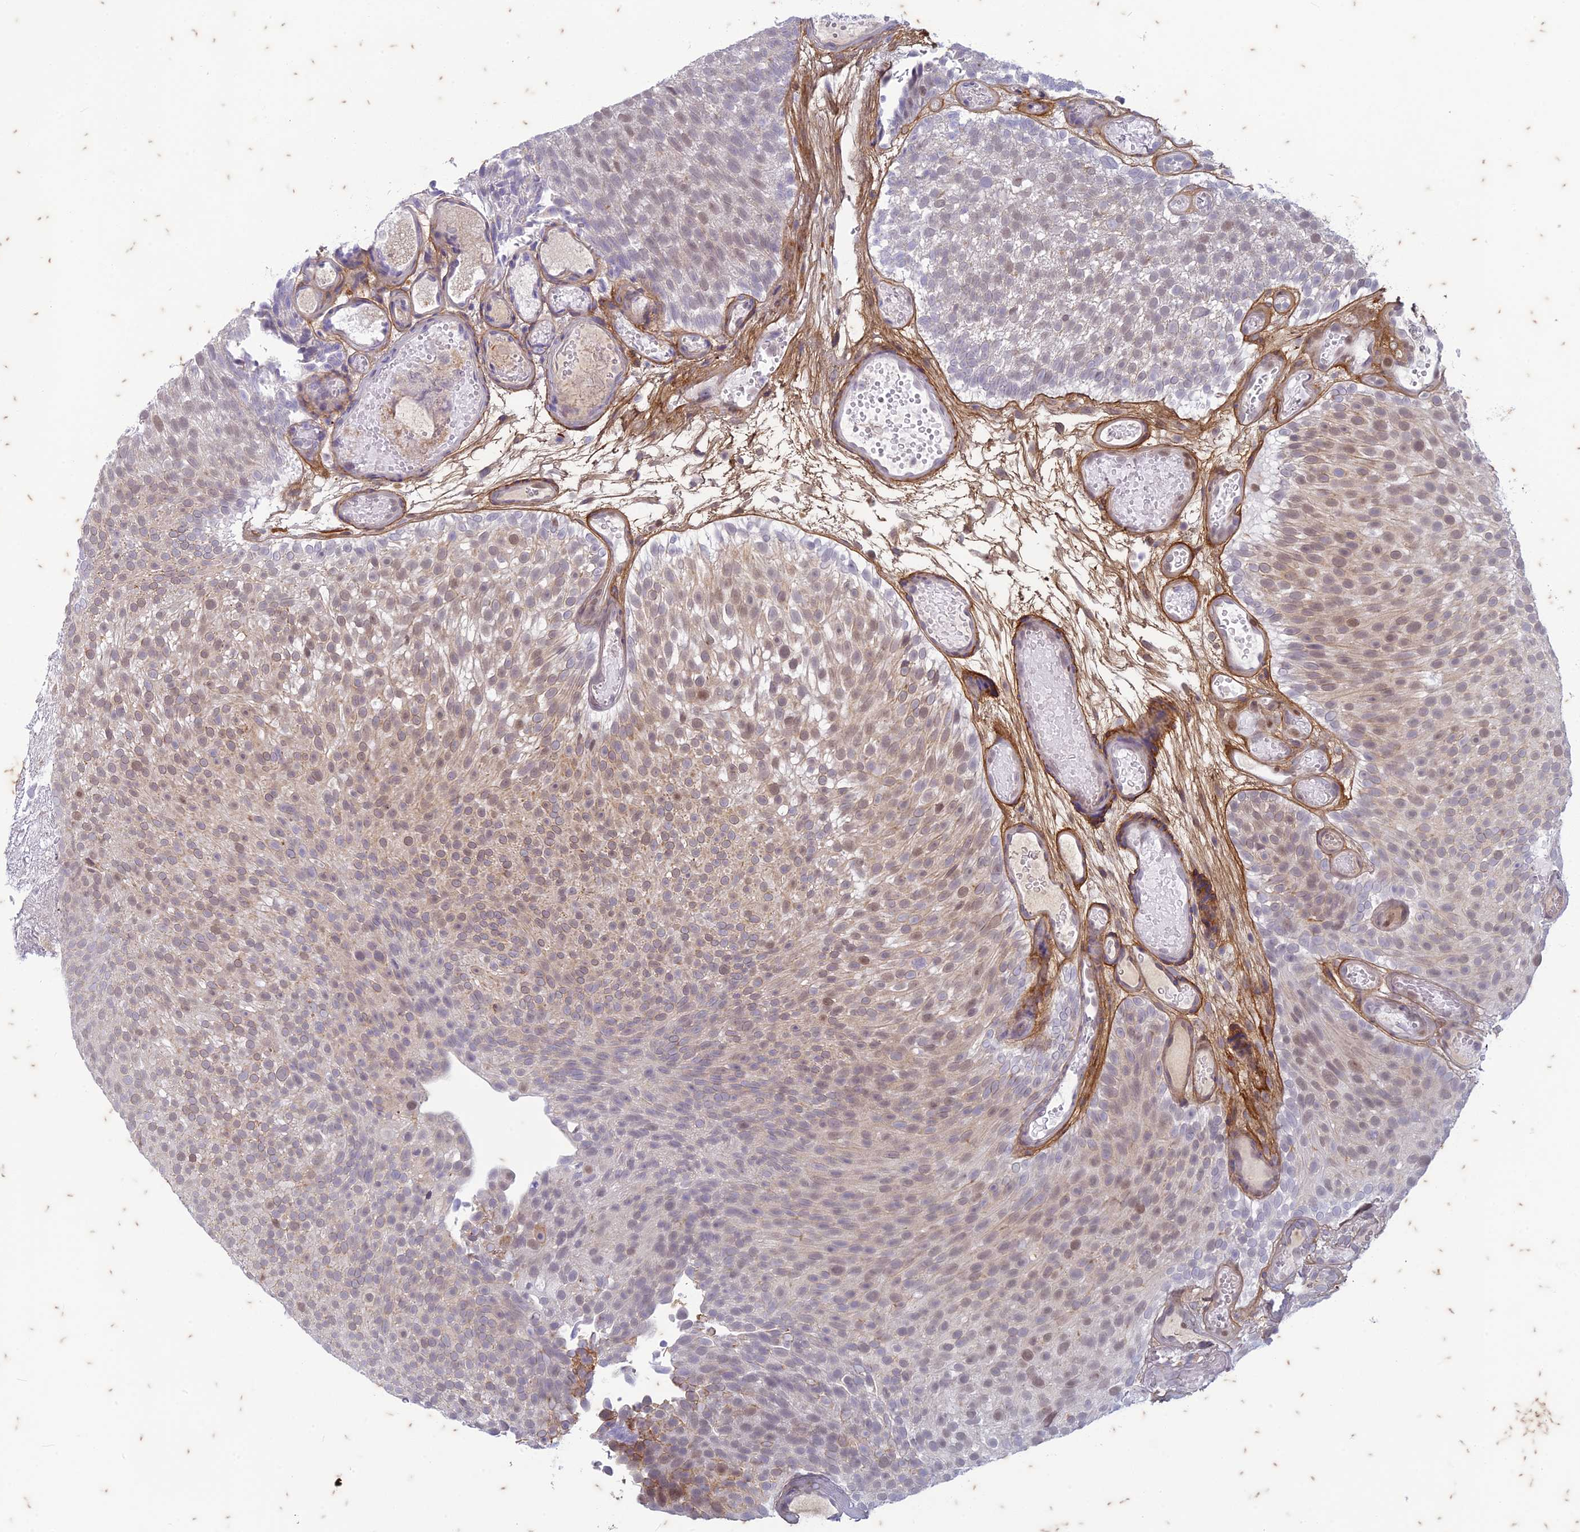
{"staining": {"intensity": "moderate", "quantity": ">75%", "location": "nuclear"}, "tissue": "urothelial cancer", "cell_type": "Tumor cells", "image_type": "cancer", "snomed": [{"axis": "morphology", "description": "Urothelial carcinoma, Low grade"}, {"axis": "topography", "description": "Urinary bladder"}], "caption": "Tumor cells reveal medium levels of moderate nuclear expression in about >75% of cells in human low-grade urothelial carcinoma. (DAB (3,3'-diaminobenzidine) = brown stain, brightfield microscopy at high magnification).", "gene": "PABPN1L", "patient": {"sex": "male", "age": 78}}